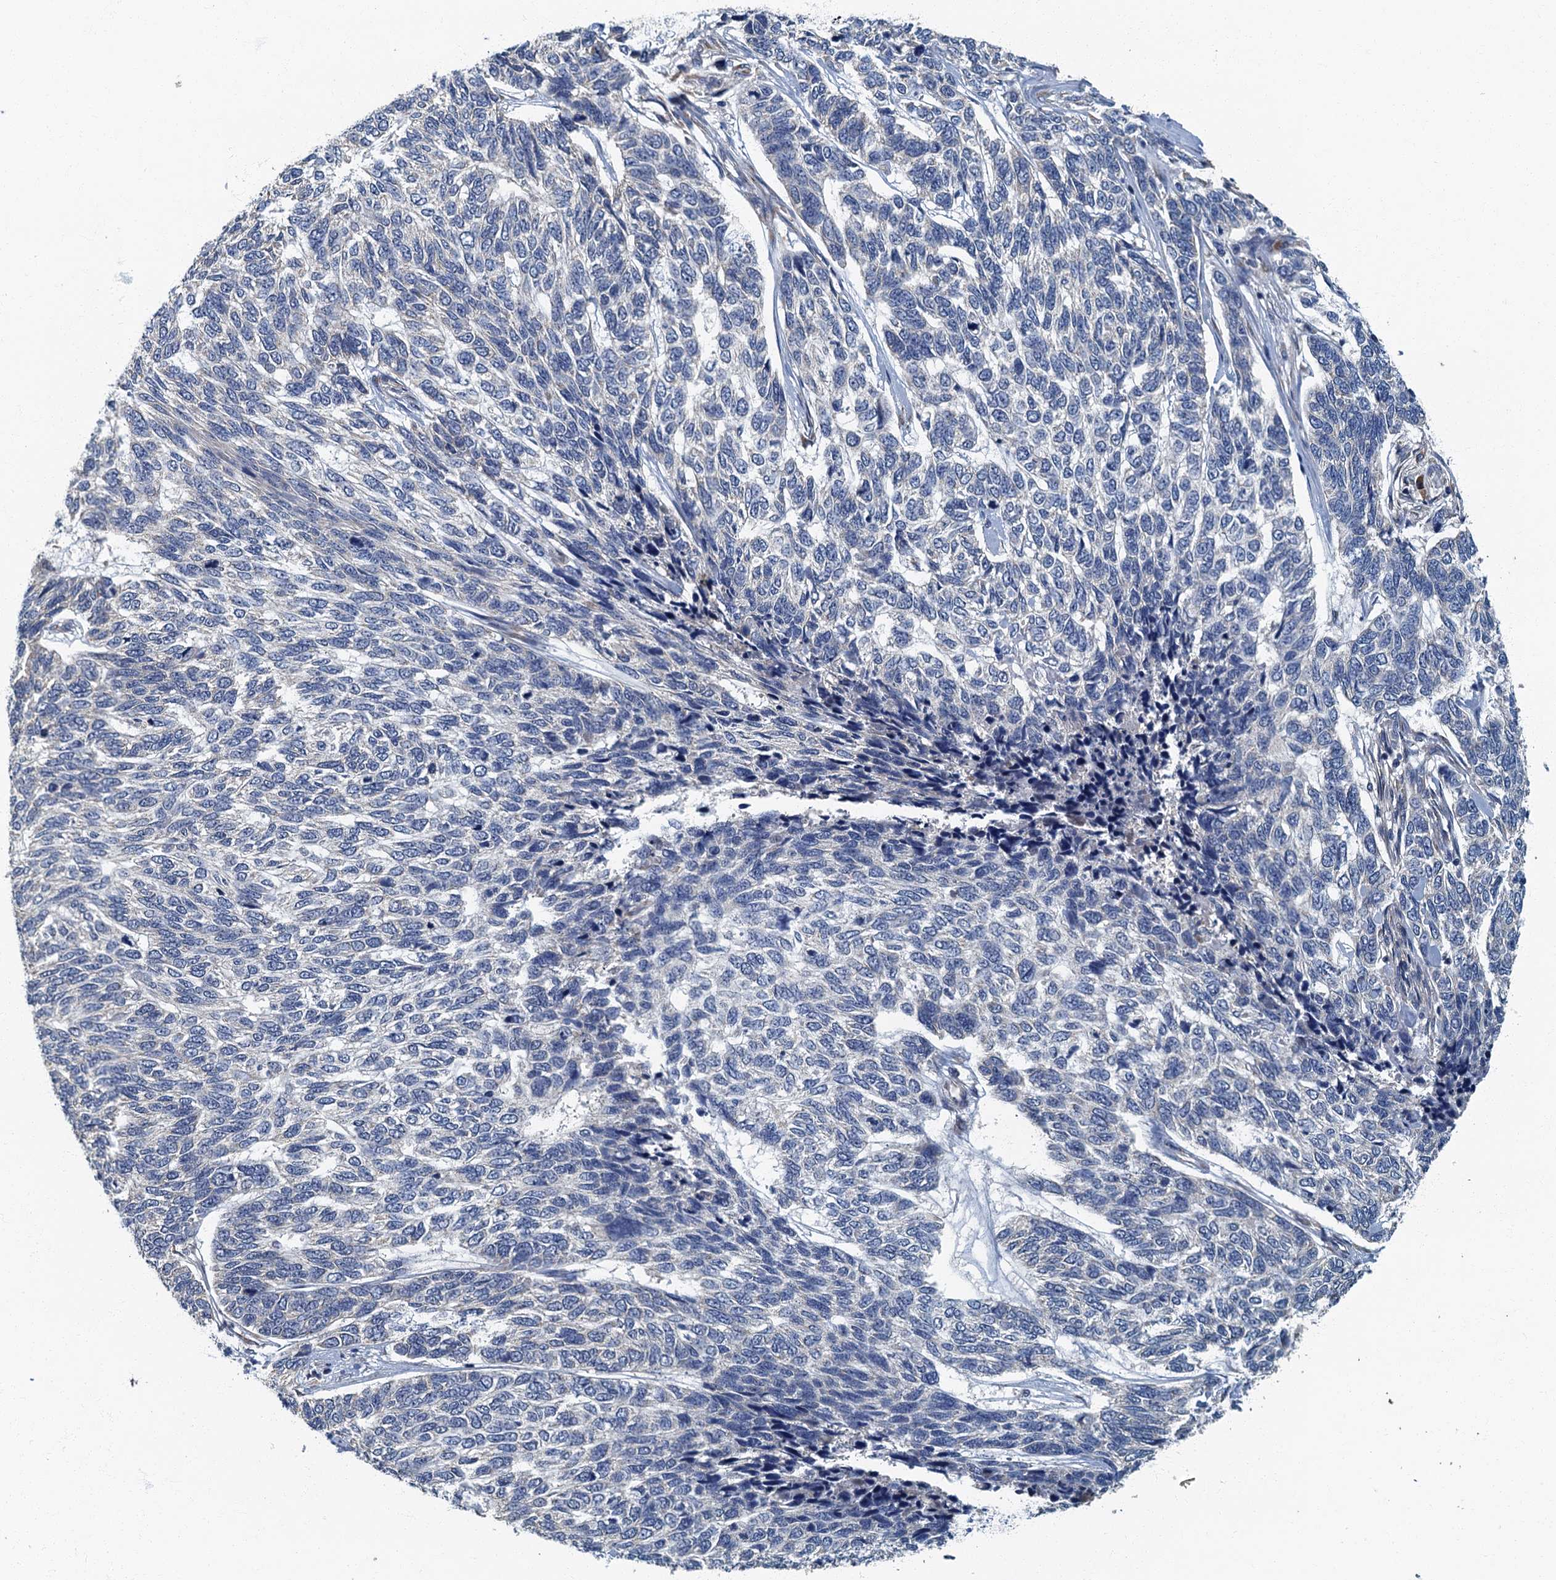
{"staining": {"intensity": "negative", "quantity": "none", "location": "none"}, "tissue": "skin cancer", "cell_type": "Tumor cells", "image_type": "cancer", "snomed": [{"axis": "morphology", "description": "Basal cell carcinoma"}, {"axis": "topography", "description": "Skin"}], "caption": "Skin cancer (basal cell carcinoma) stained for a protein using immunohistochemistry (IHC) reveals no positivity tumor cells.", "gene": "DDX49", "patient": {"sex": "female", "age": 65}}